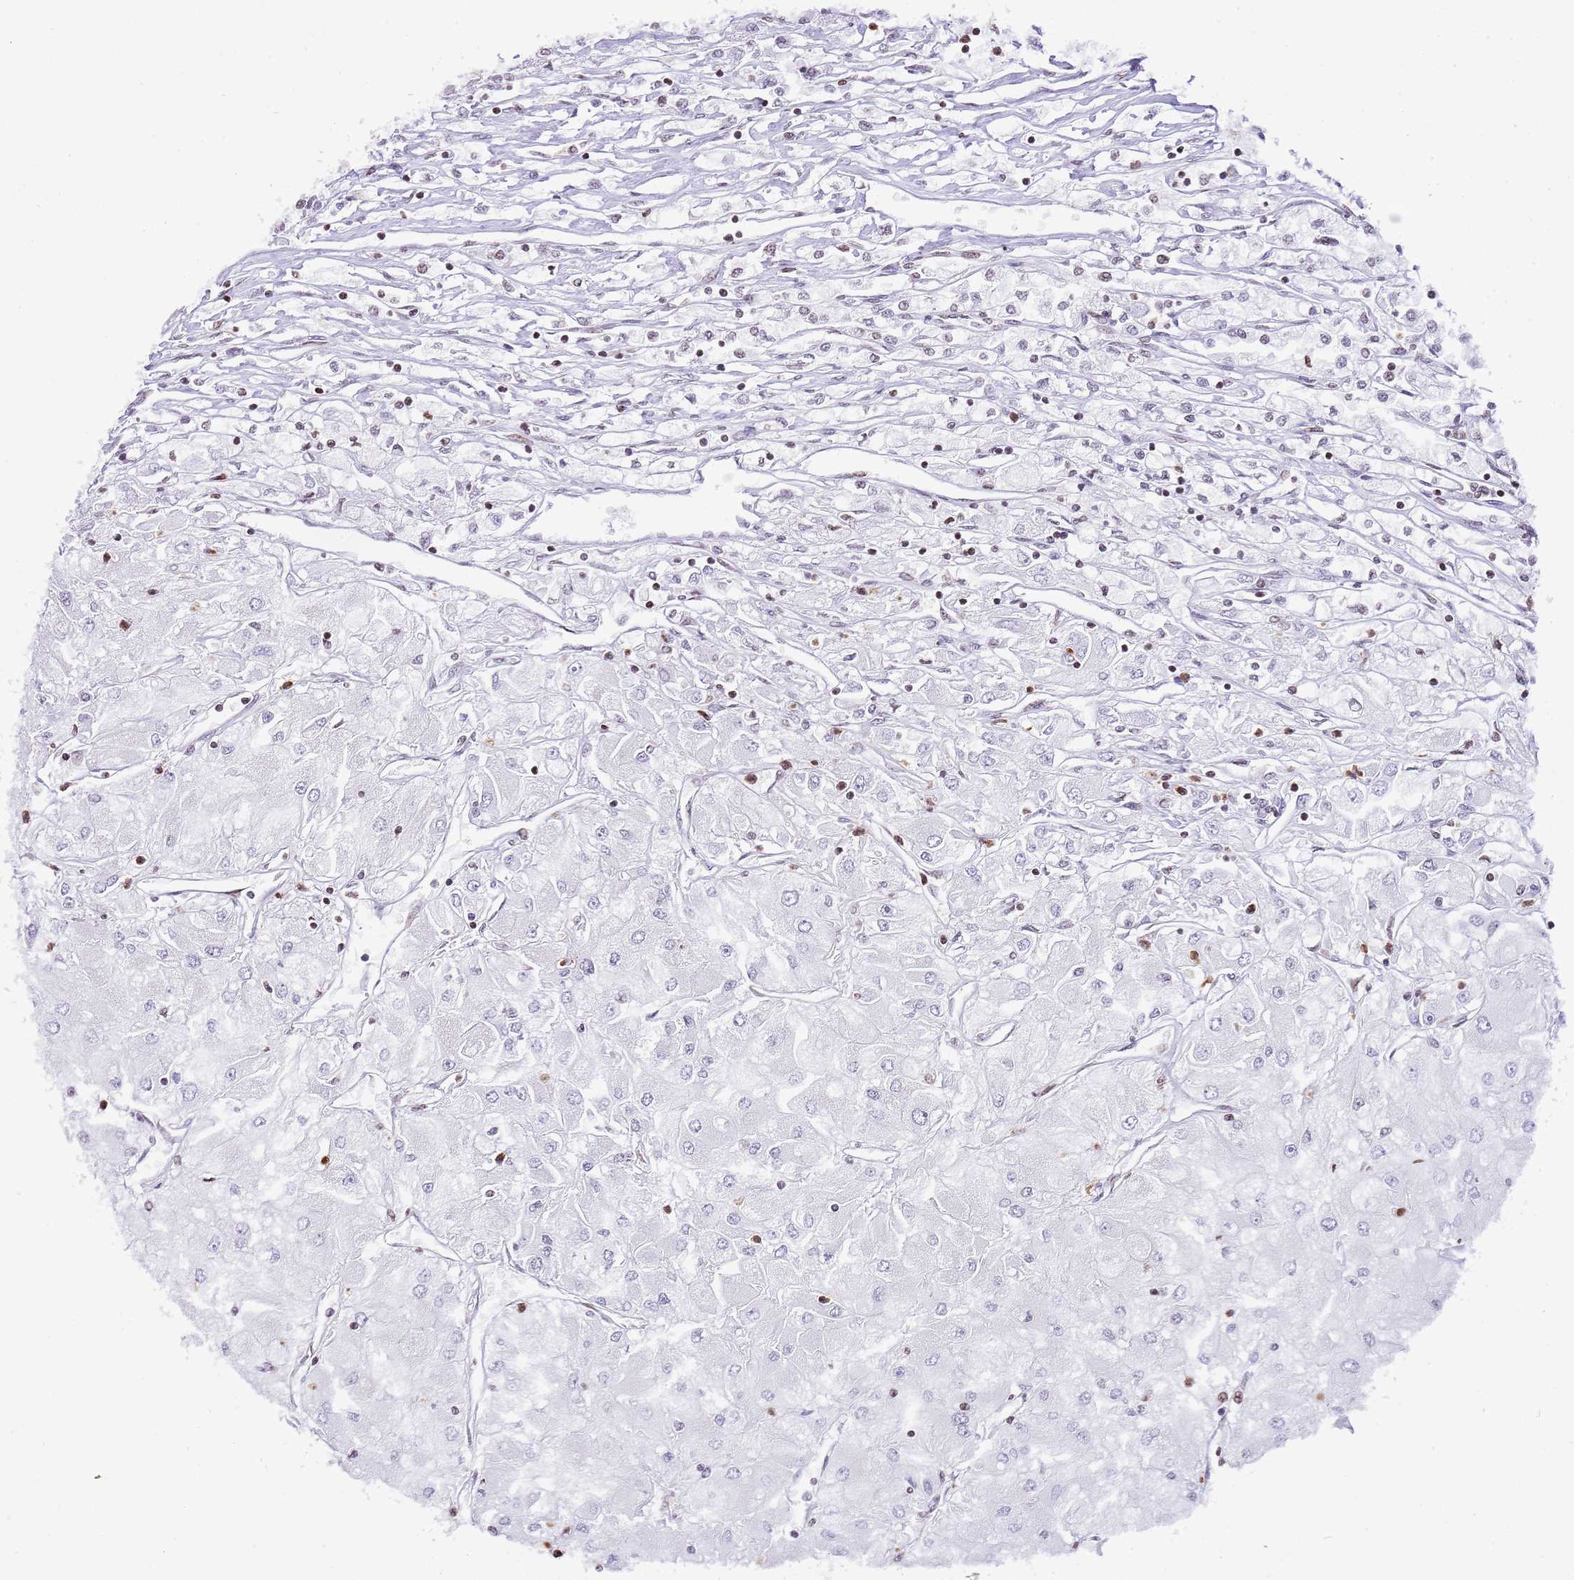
{"staining": {"intensity": "negative", "quantity": "none", "location": "none"}, "tissue": "renal cancer", "cell_type": "Tumor cells", "image_type": "cancer", "snomed": [{"axis": "morphology", "description": "Adenocarcinoma, NOS"}, {"axis": "topography", "description": "Kidney"}], "caption": "A micrograph of human renal cancer (adenocarcinoma) is negative for staining in tumor cells. The staining was performed using DAB to visualize the protein expression in brown, while the nuclei were stained in blue with hematoxylin (Magnification: 20x).", "gene": "PRR15", "patient": {"sex": "male", "age": 80}}